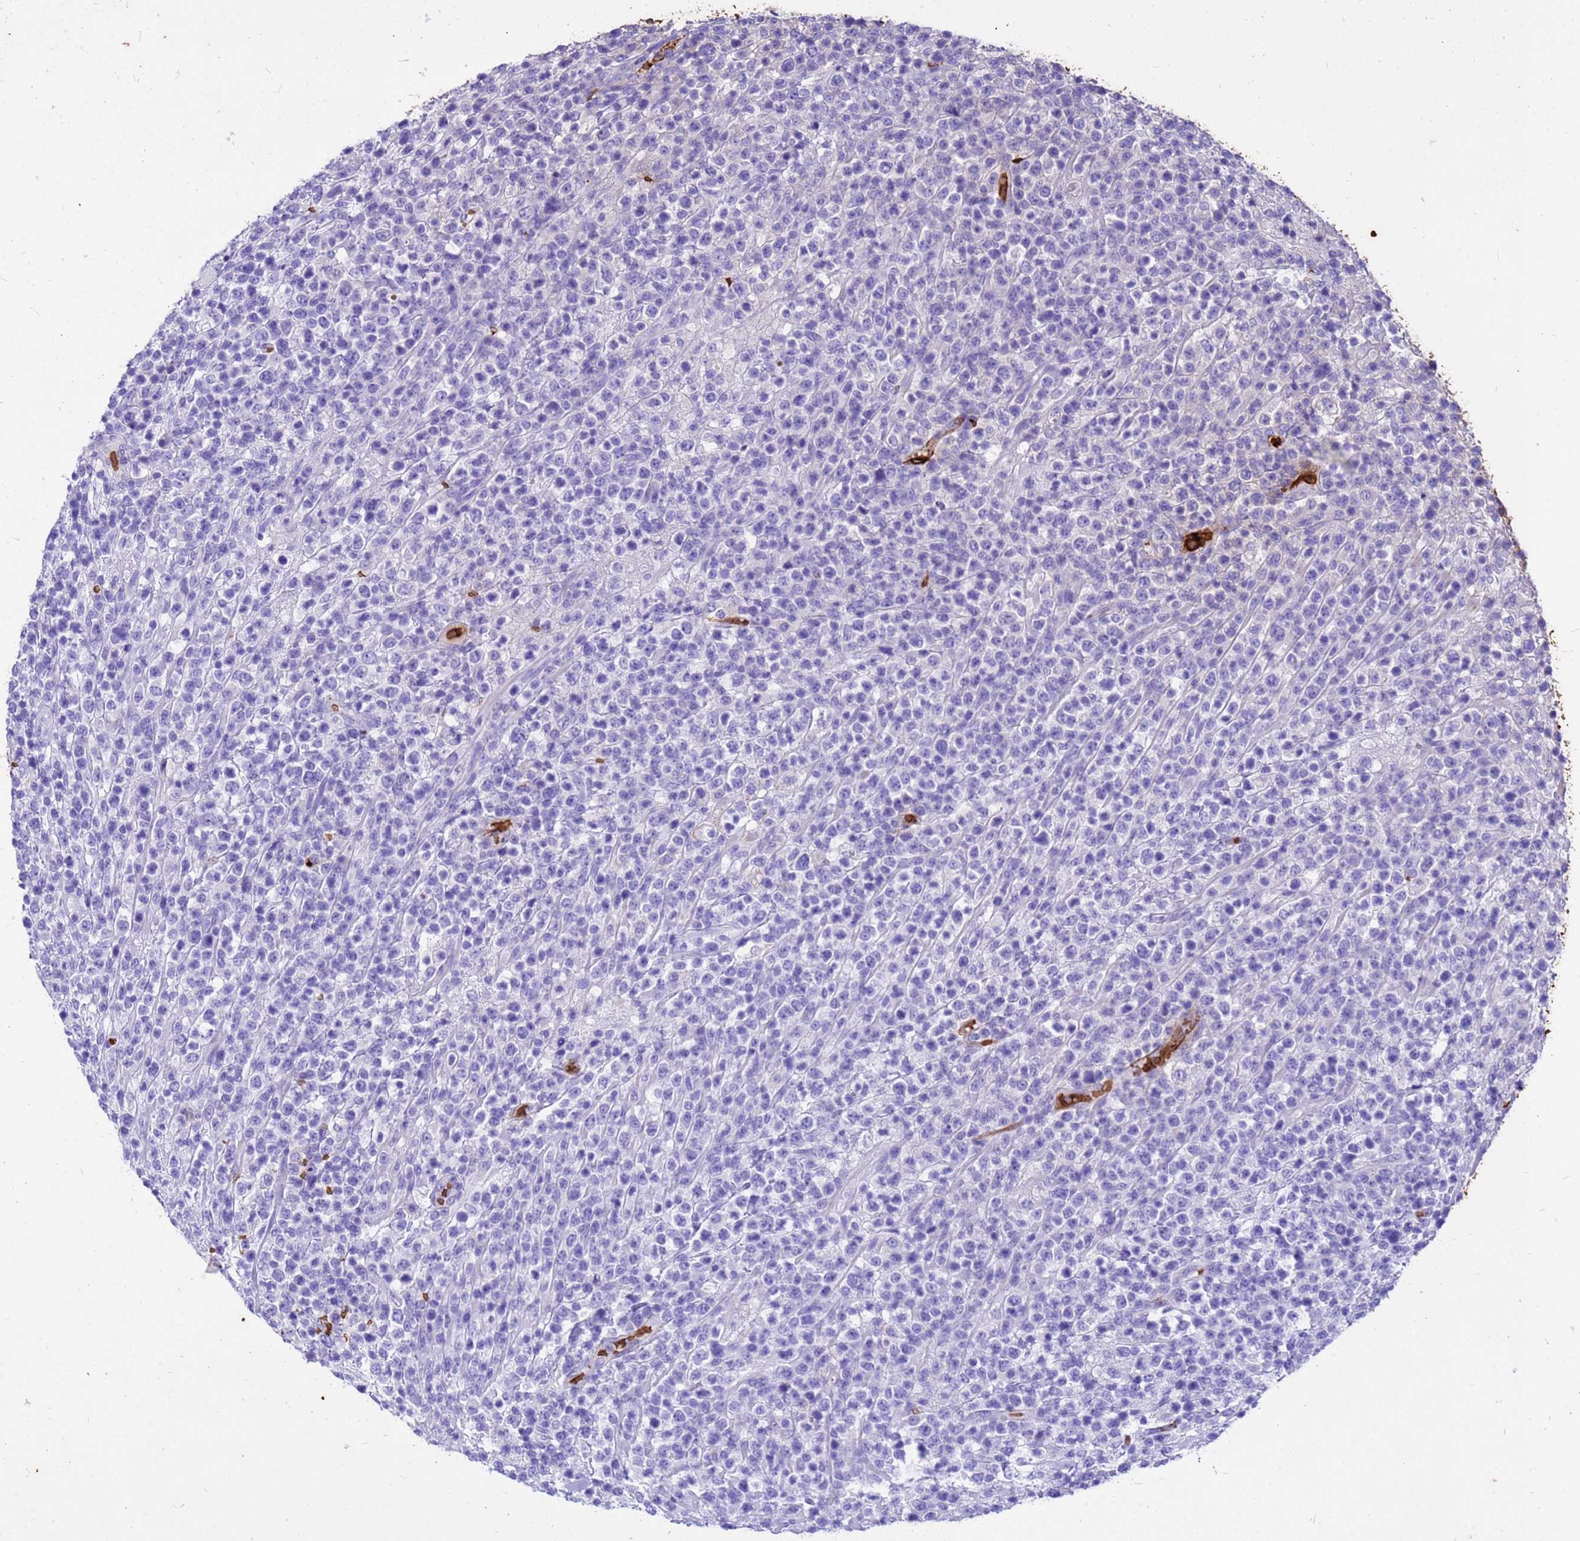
{"staining": {"intensity": "negative", "quantity": "none", "location": "none"}, "tissue": "lymphoma", "cell_type": "Tumor cells", "image_type": "cancer", "snomed": [{"axis": "morphology", "description": "Malignant lymphoma, non-Hodgkin's type, High grade"}, {"axis": "topography", "description": "Colon"}], "caption": "Lymphoma was stained to show a protein in brown. There is no significant positivity in tumor cells. The staining is performed using DAB brown chromogen with nuclei counter-stained in using hematoxylin.", "gene": "HBA2", "patient": {"sex": "female", "age": 53}}